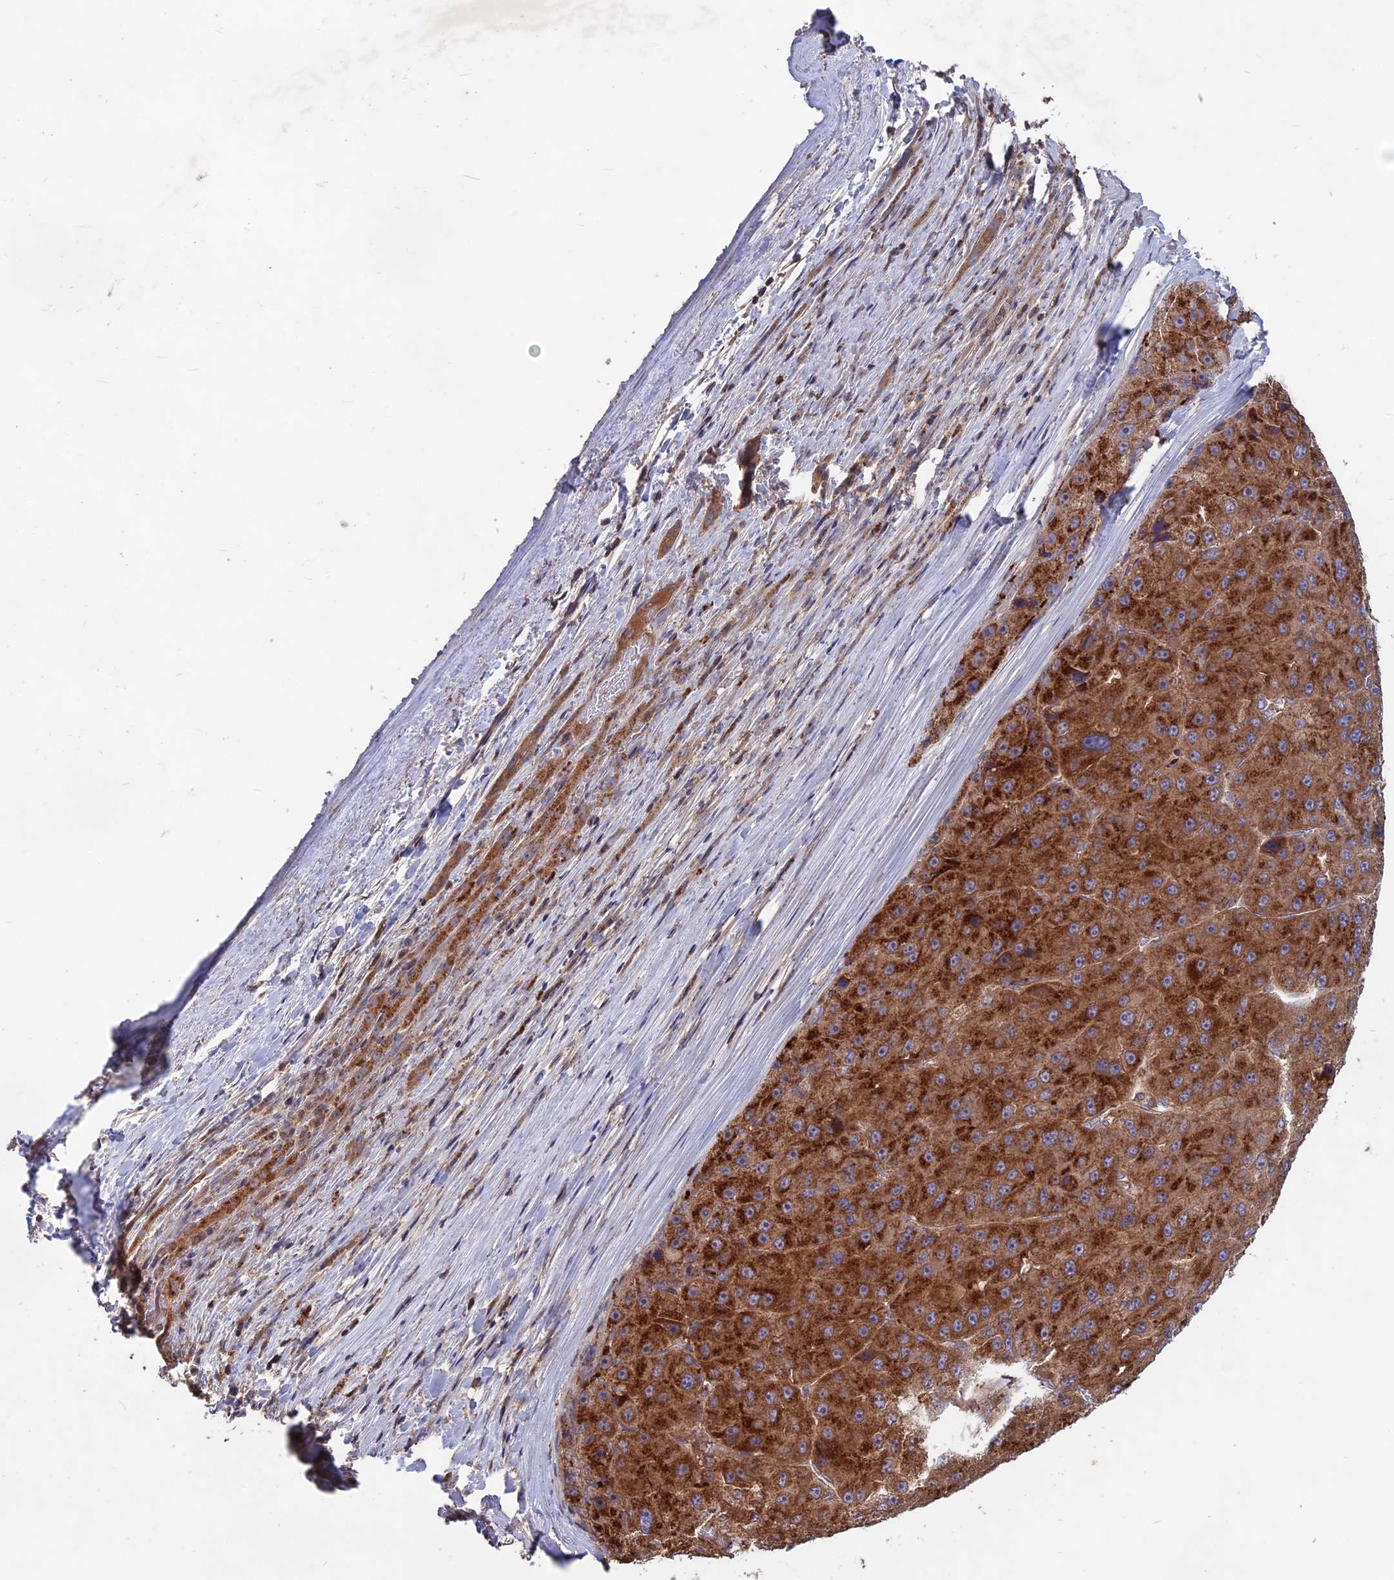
{"staining": {"intensity": "strong", "quantity": ">75%", "location": "cytoplasmic/membranous"}, "tissue": "liver cancer", "cell_type": "Tumor cells", "image_type": "cancer", "snomed": [{"axis": "morphology", "description": "Carcinoma, Hepatocellular, NOS"}, {"axis": "topography", "description": "Liver"}], "caption": "The photomicrograph exhibits immunohistochemical staining of liver cancer. There is strong cytoplasmic/membranous staining is appreciated in approximately >75% of tumor cells.", "gene": "NUDT8", "patient": {"sex": "female", "age": 73}}